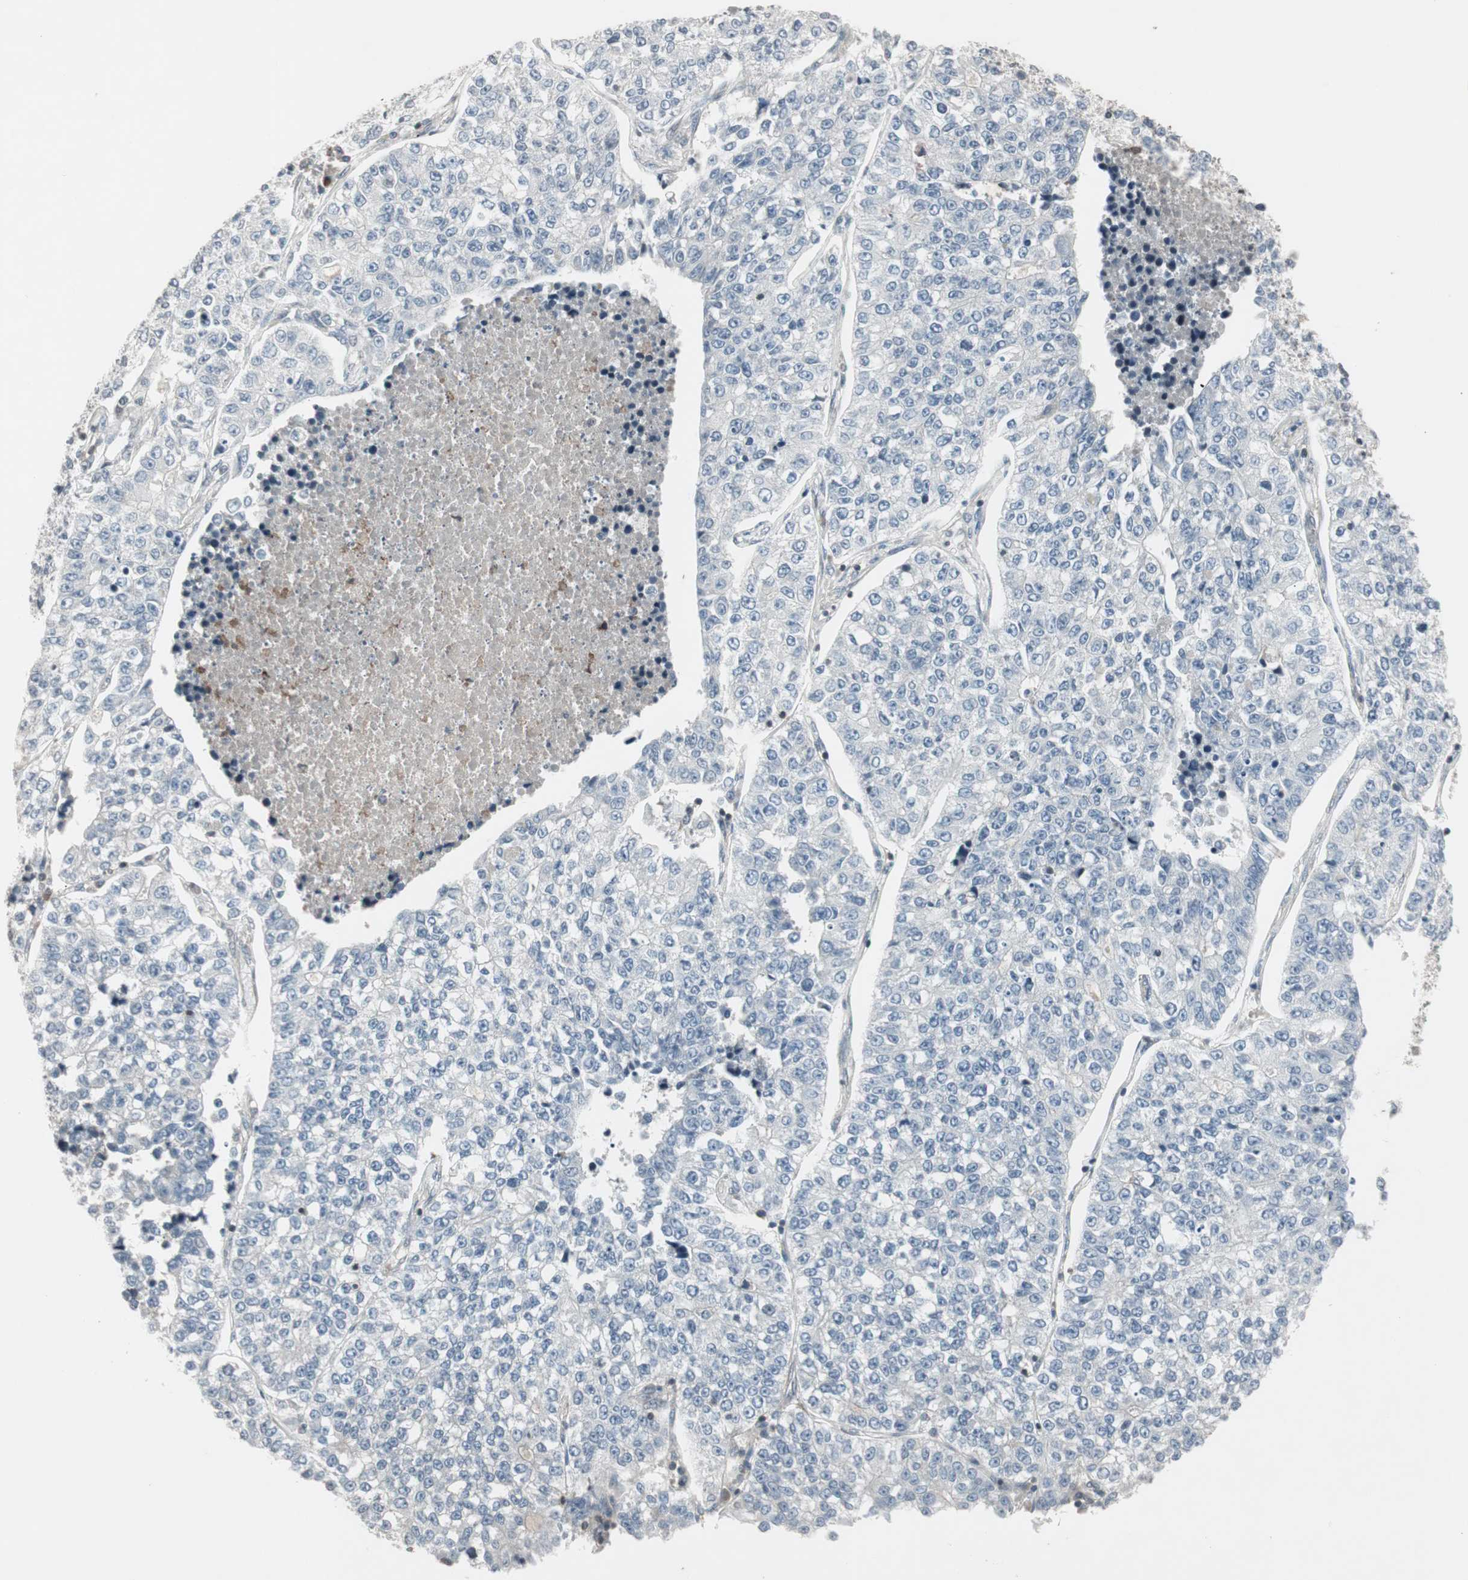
{"staining": {"intensity": "negative", "quantity": "none", "location": "none"}, "tissue": "lung cancer", "cell_type": "Tumor cells", "image_type": "cancer", "snomed": [{"axis": "morphology", "description": "Adenocarcinoma, NOS"}, {"axis": "topography", "description": "Lung"}], "caption": "Tumor cells are negative for protein expression in human adenocarcinoma (lung). (Immunohistochemistry, brightfield microscopy, high magnification).", "gene": "ARHGEF1", "patient": {"sex": "male", "age": 49}}